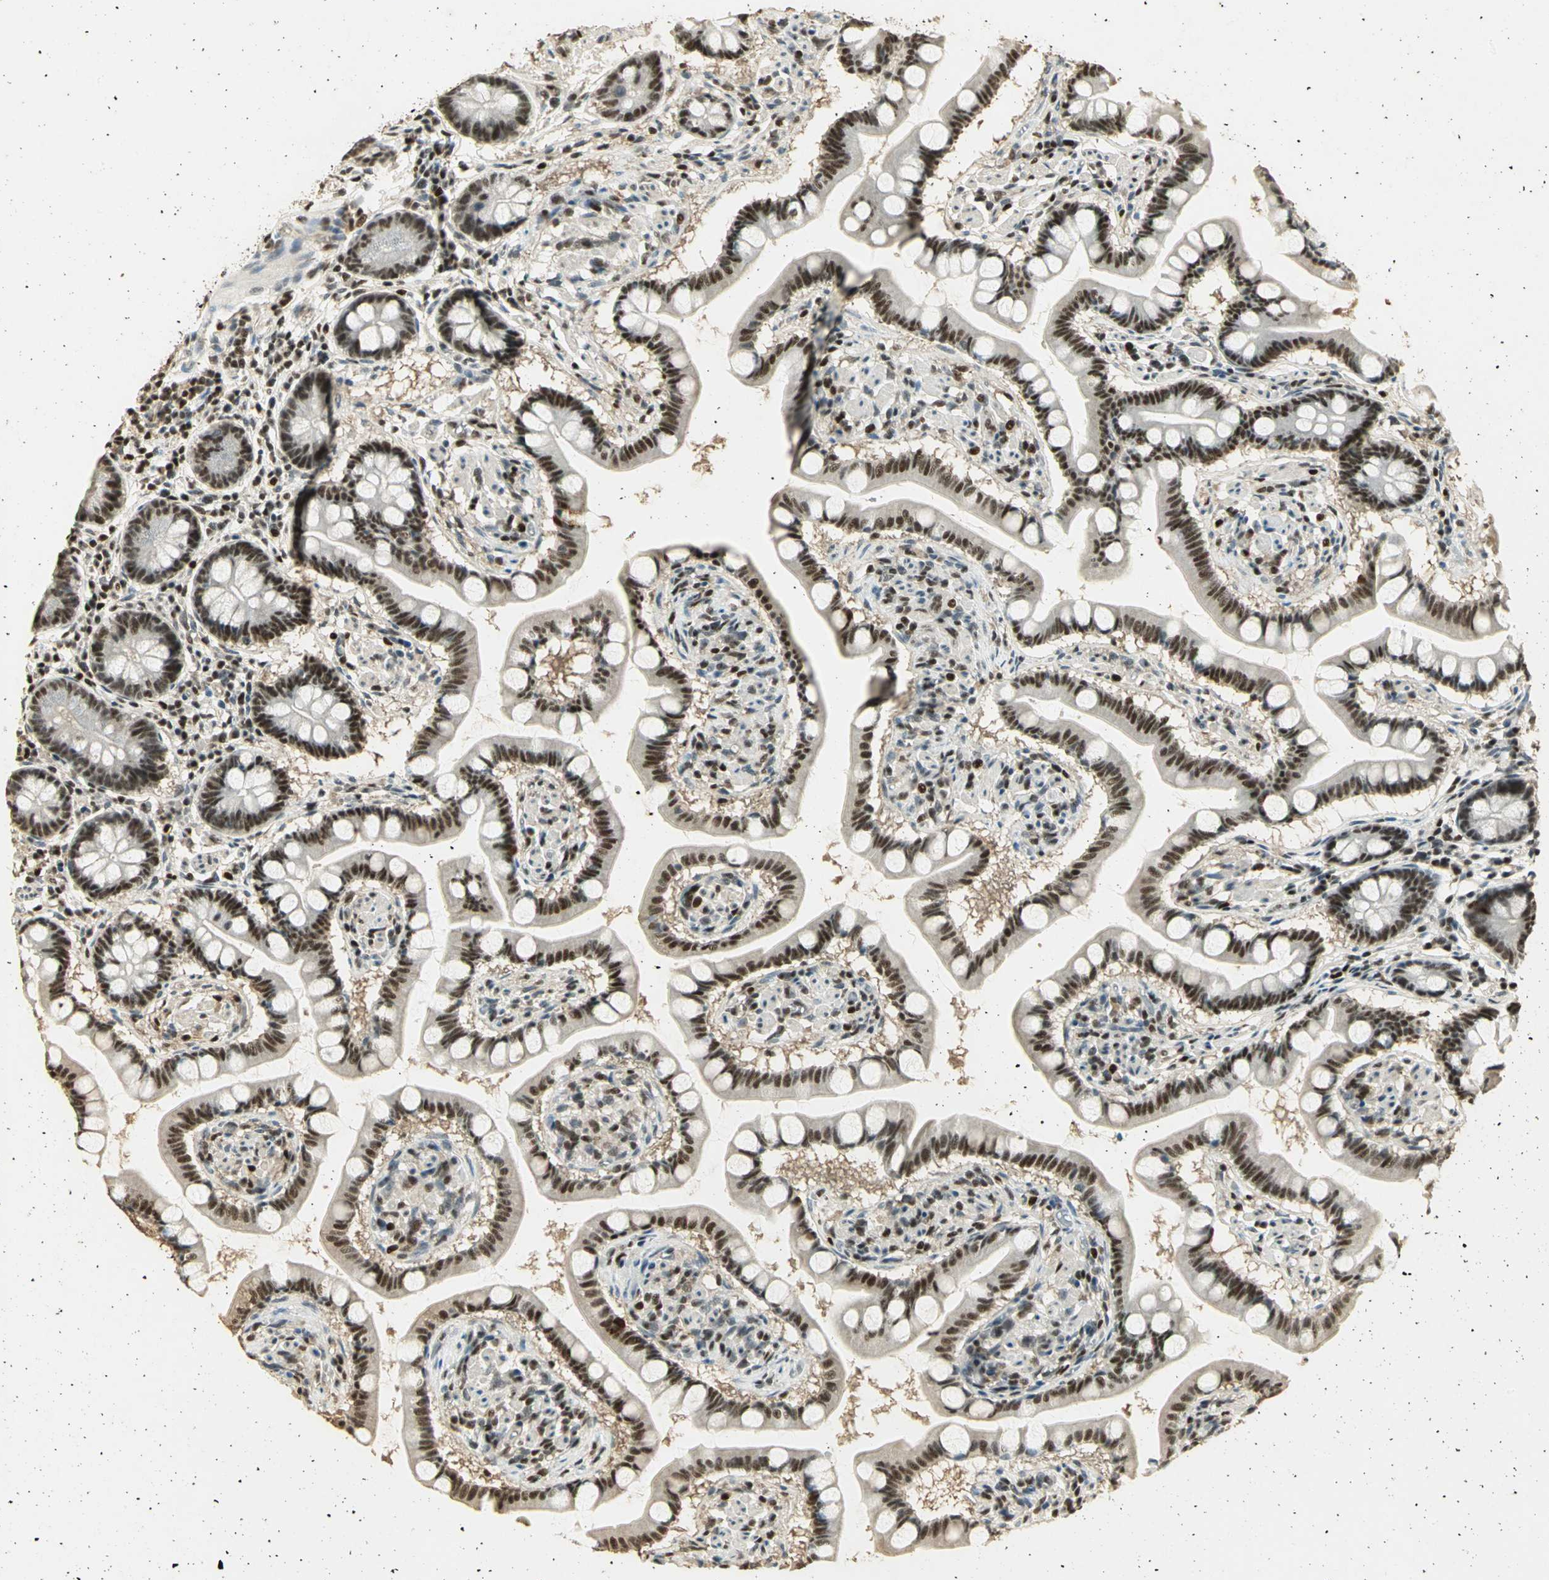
{"staining": {"intensity": "strong", "quantity": ">75%", "location": "nuclear"}, "tissue": "small intestine", "cell_type": "Glandular cells", "image_type": "normal", "snomed": [{"axis": "morphology", "description": "Normal tissue, NOS"}, {"axis": "topography", "description": "Small intestine"}], "caption": "Glandular cells show strong nuclear expression in approximately >75% of cells in unremarkable small intestine.", "gene": "ELF1", "patient": {"sex": "male", "age": 41}}